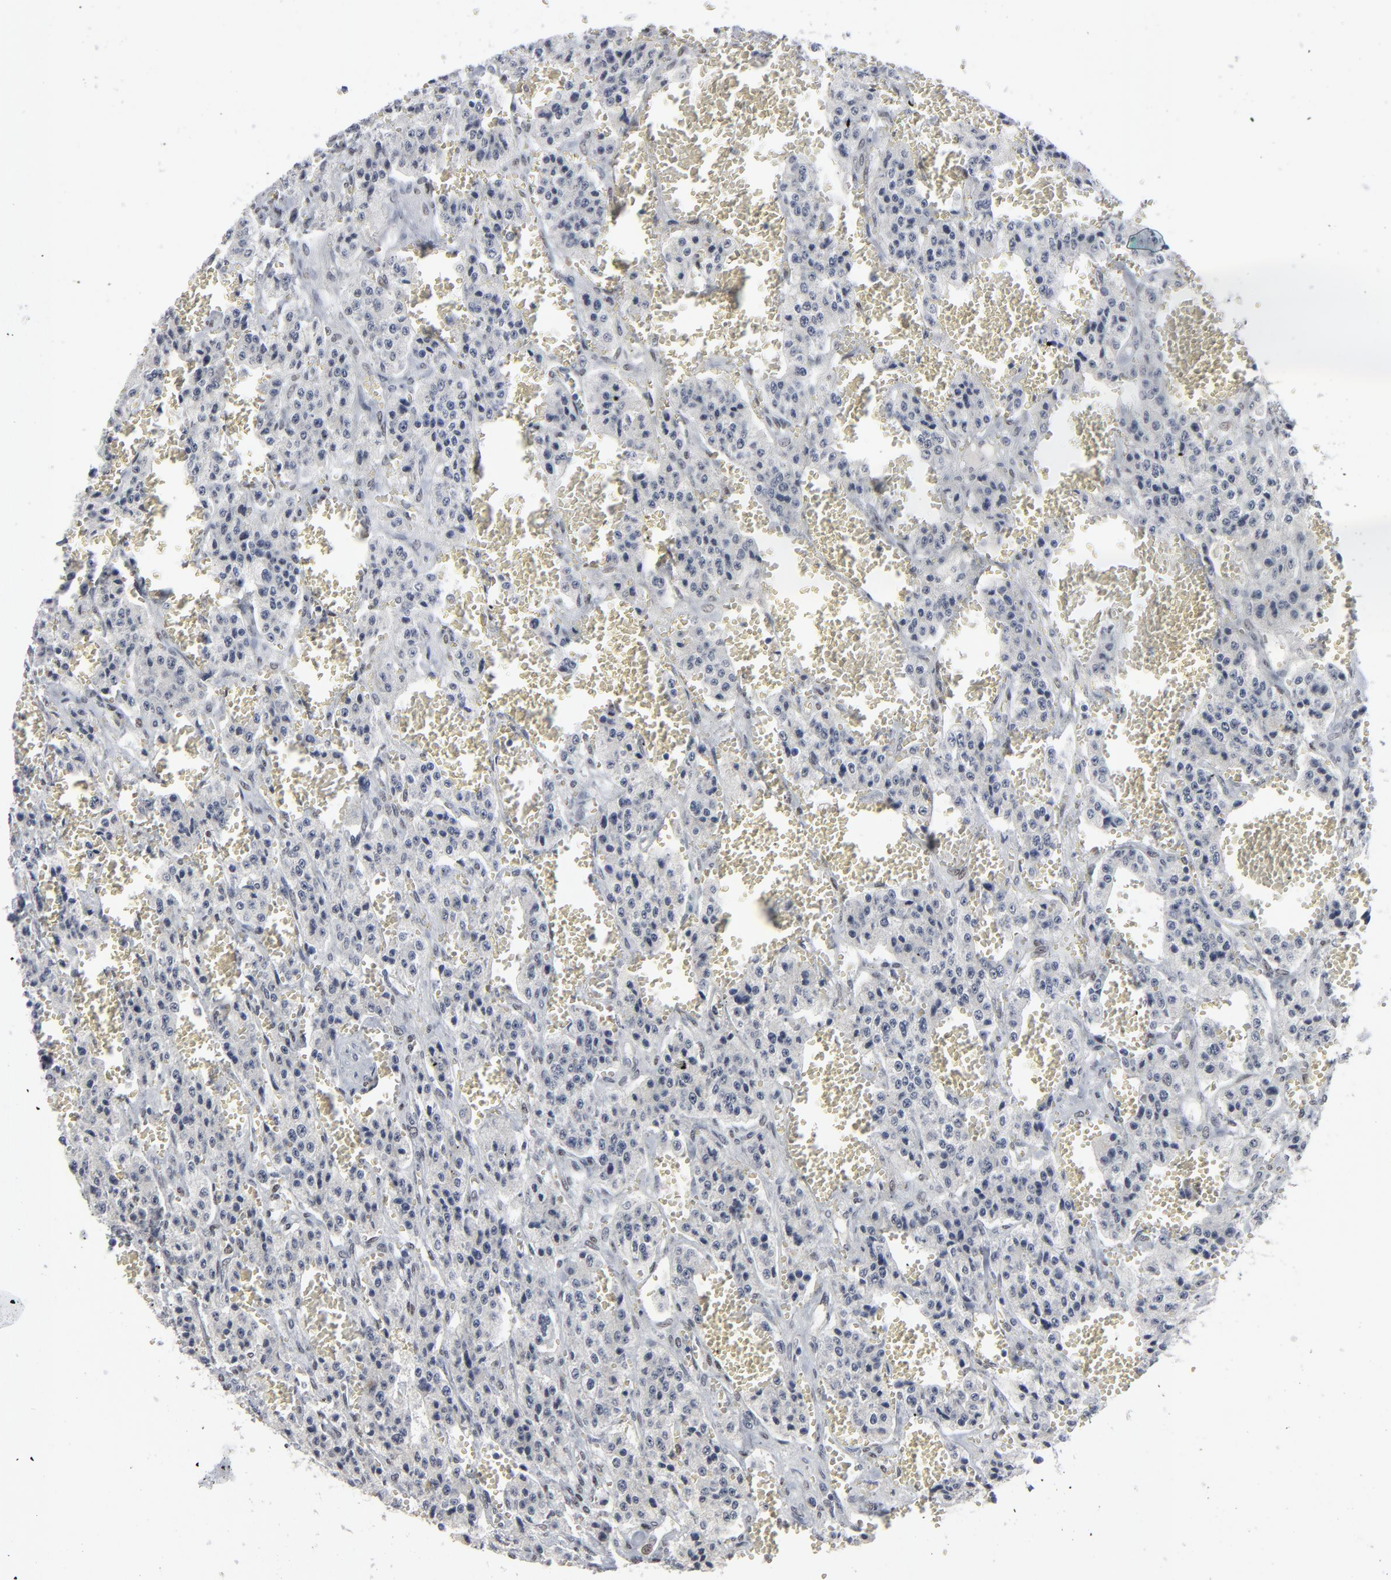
{"staining": {"intensity": "negative", "quantity": "none", "location": "none"}, "tissue": "carcinoid", "cell_type": "Tumor cells", "image_type": "cancer", "snomed": [{"axis": "morphology", "description": "Carcinoid, malignant, NOS"}, {"axis": "topography", "description": "Small intestine"}], "caption": "Human carcinoid (malignant) stained for a protein using immunohistochemistry (IHC) demonstrates no positivity in tumor cells.", "gene": "ATF7", "patient": {"sex": "male", "age": 52}}